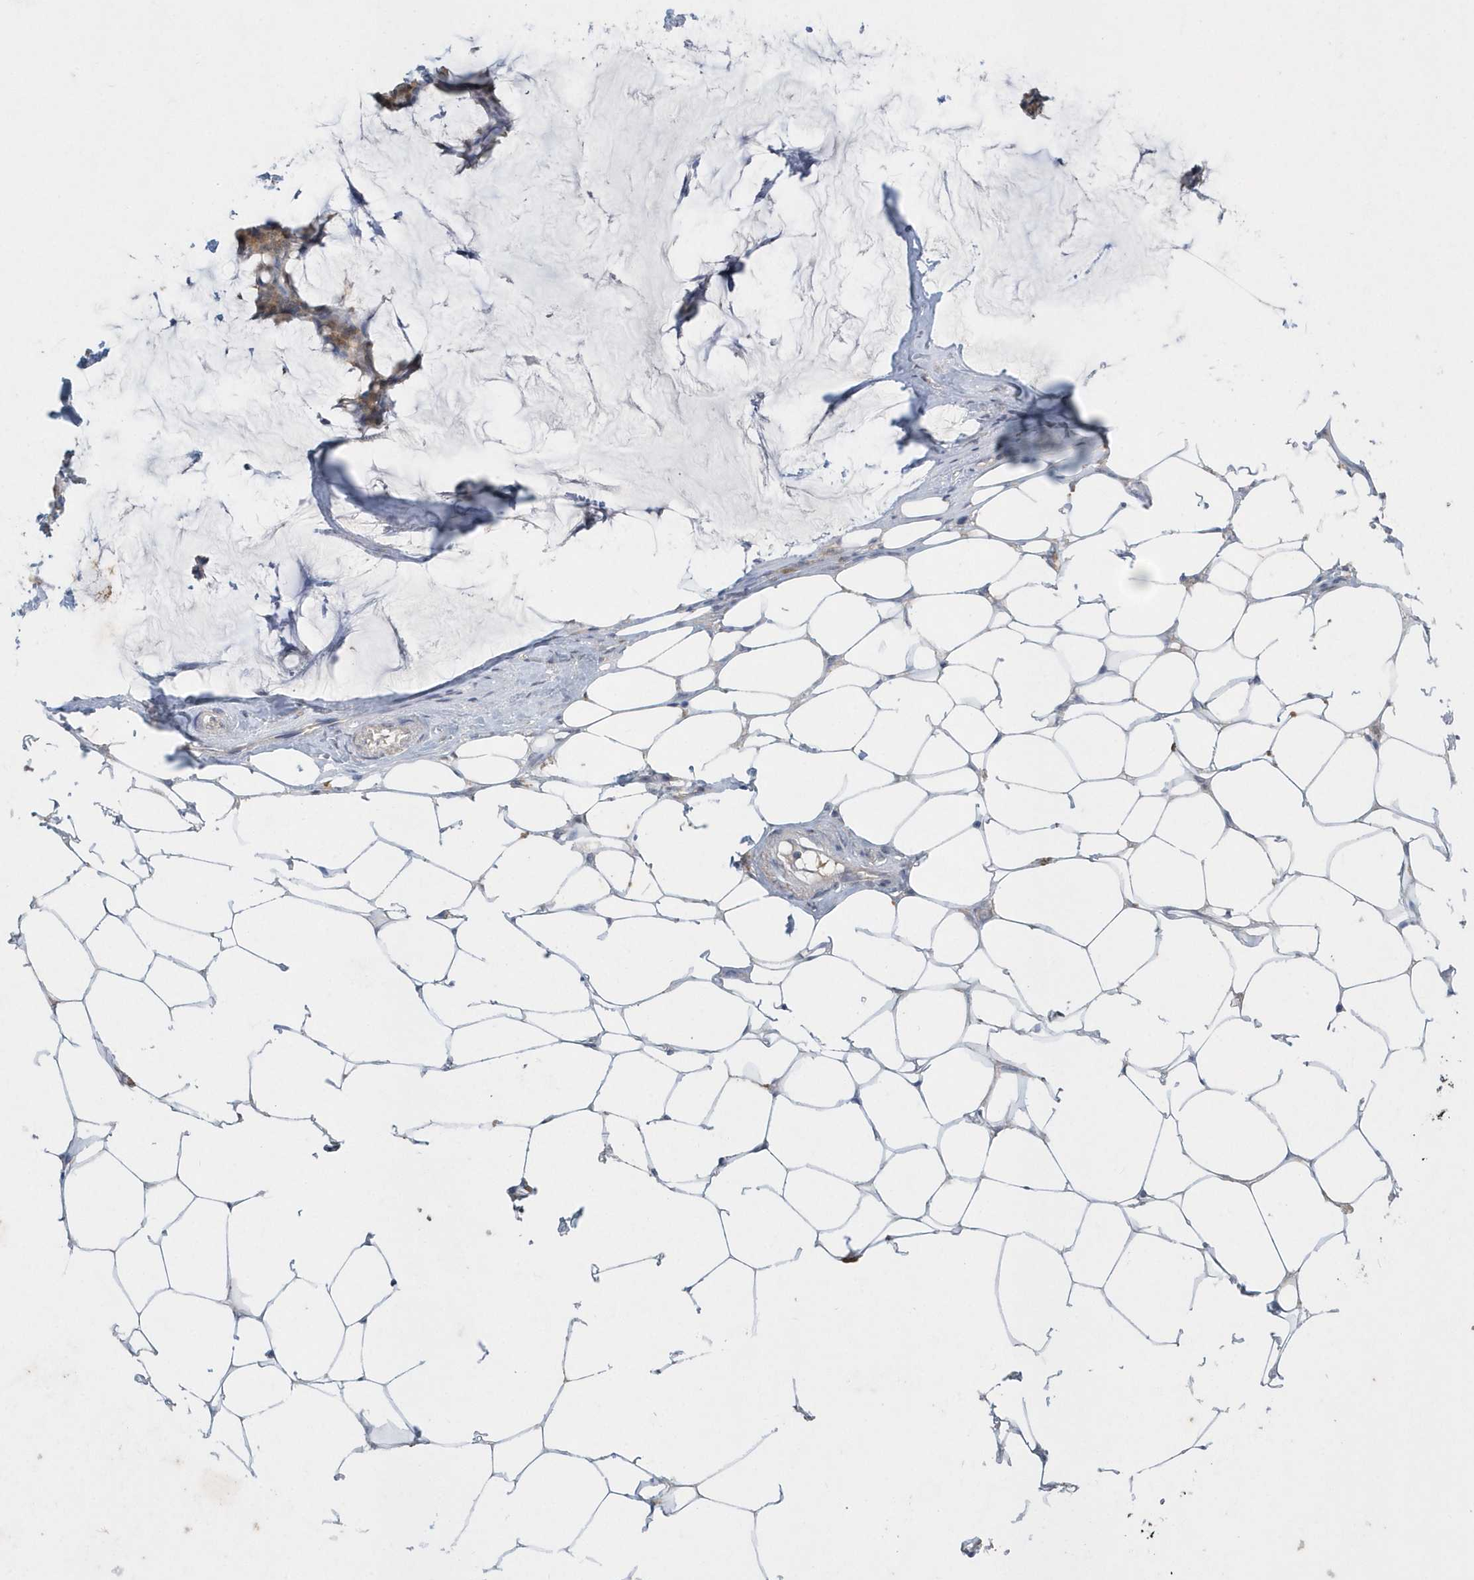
{"staining": {"intensity": "weak", "quantity": ">75%", "location": "cytoplasmic/membranous,nuclear"}, "tissue": "breast cancer", "cell_type": "Tumor cells", "image_type": "cancer", "snomed": [{"axis": "morphology", "description": "Duct carcinoma"}, {"axis": "topography", "description": "Breast"}], "caption": "Immunohistochemical staining of human breast invasive ductal carcinoma displays low levels of weak cytoplasmic/membranous and nuclear protein staining in approximately >75% of tumor cells.", "gene": "AKR7A2", "patient": {"sex": "female", "age": 93}}